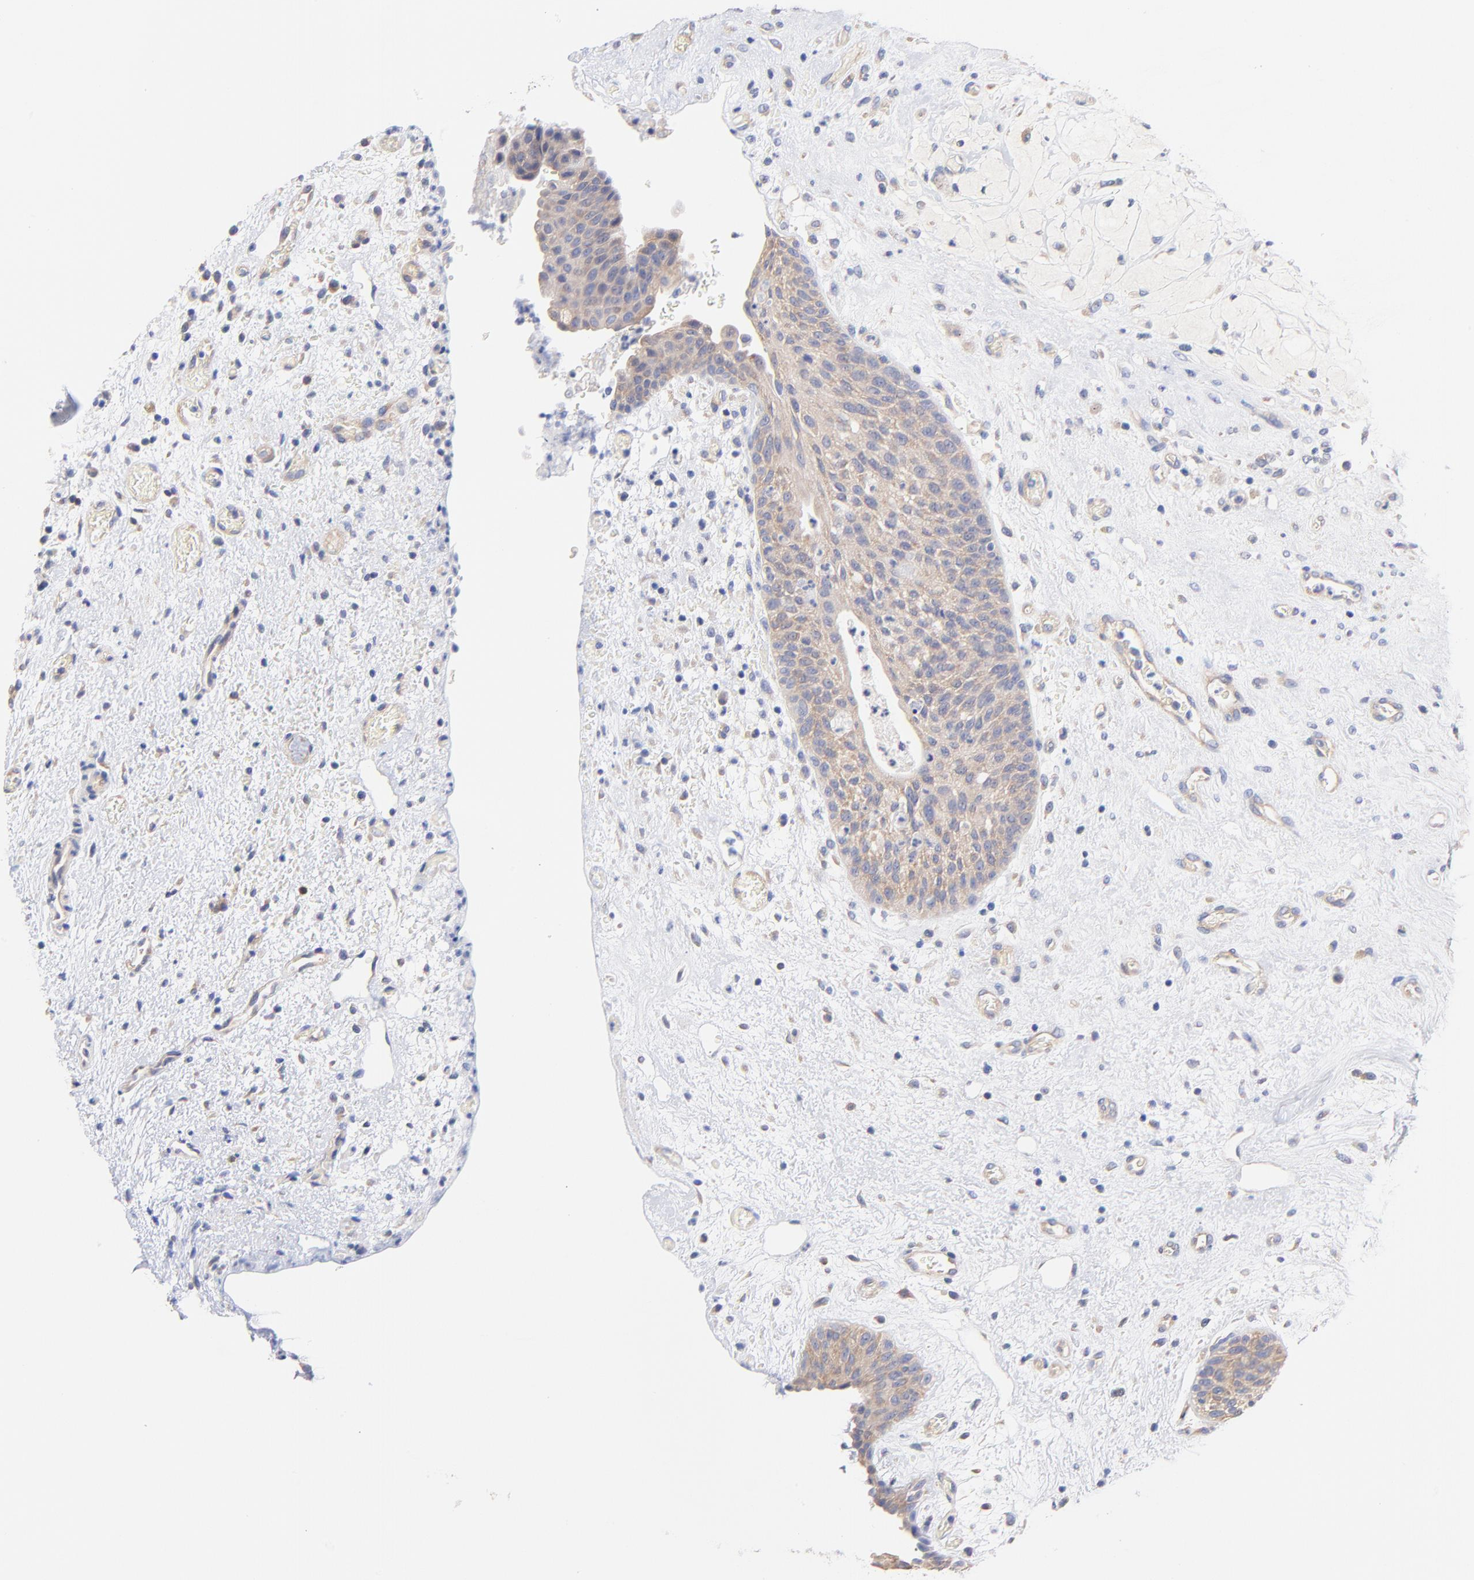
{"staining": {"intensity": "weak", "quantity": ">75%", "location": "cytoplasmic/membranous"}, "tissue": "urinary bladder", "cell_type": "Urothelial cells", "image_type": "normal", "snomed": [{"axis": "morphology", "description": "Normal tissue, NOS"}, {"axis": "topography", "description": "Urinary bladder"}], "caption": "IHC histopathology image of benign urinary bladder: urinary bladder stained using immunohistochemistry (IHC) demonstrates low levels of weak protein expression localized specifically in the cytoplasmic/membranous of urothelial cells, appearing as a cytoplasmic/membranous brown color.", "gene": "TNFRSF13C", "patient": {"sex": "male", "age": 48}}